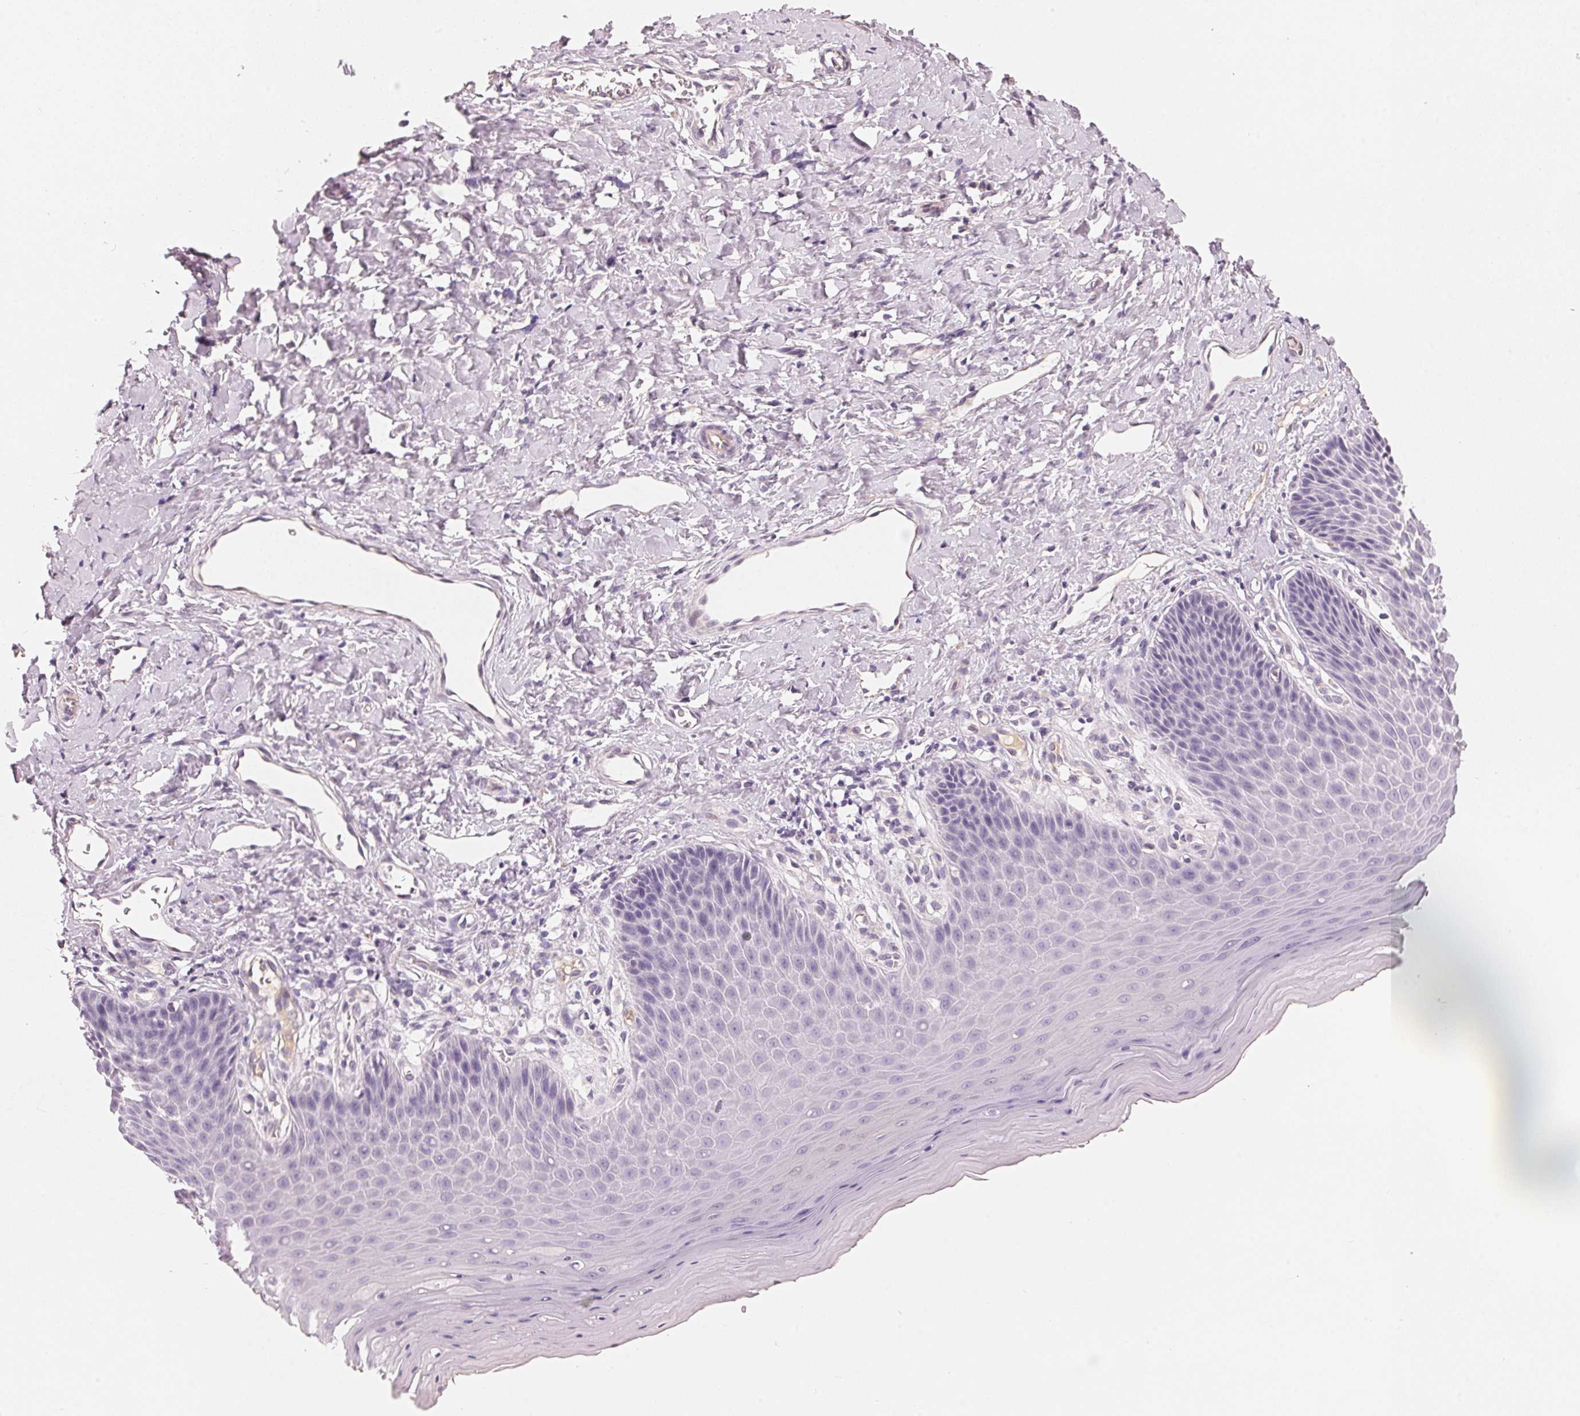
{"staining": {"intensity": "negative", "quantity": "none", "location": "none"}, "tissue": "vagina", "cell_type": "Squamous epithelial cells", "image_type": "normal", "snomed": [{"axis": "morphology", "description": "Normal tissue, NOS"}, {"axis": "topography", "description": "Vagina"}], "caption": "An immunohistochemistry (IHC) photomicrograph of benign vagina is shown. There is no staining in squamous epithelial cells of vagina.", "gene": "CFHR2", "patient": {"sex": "female", "age": 83}}